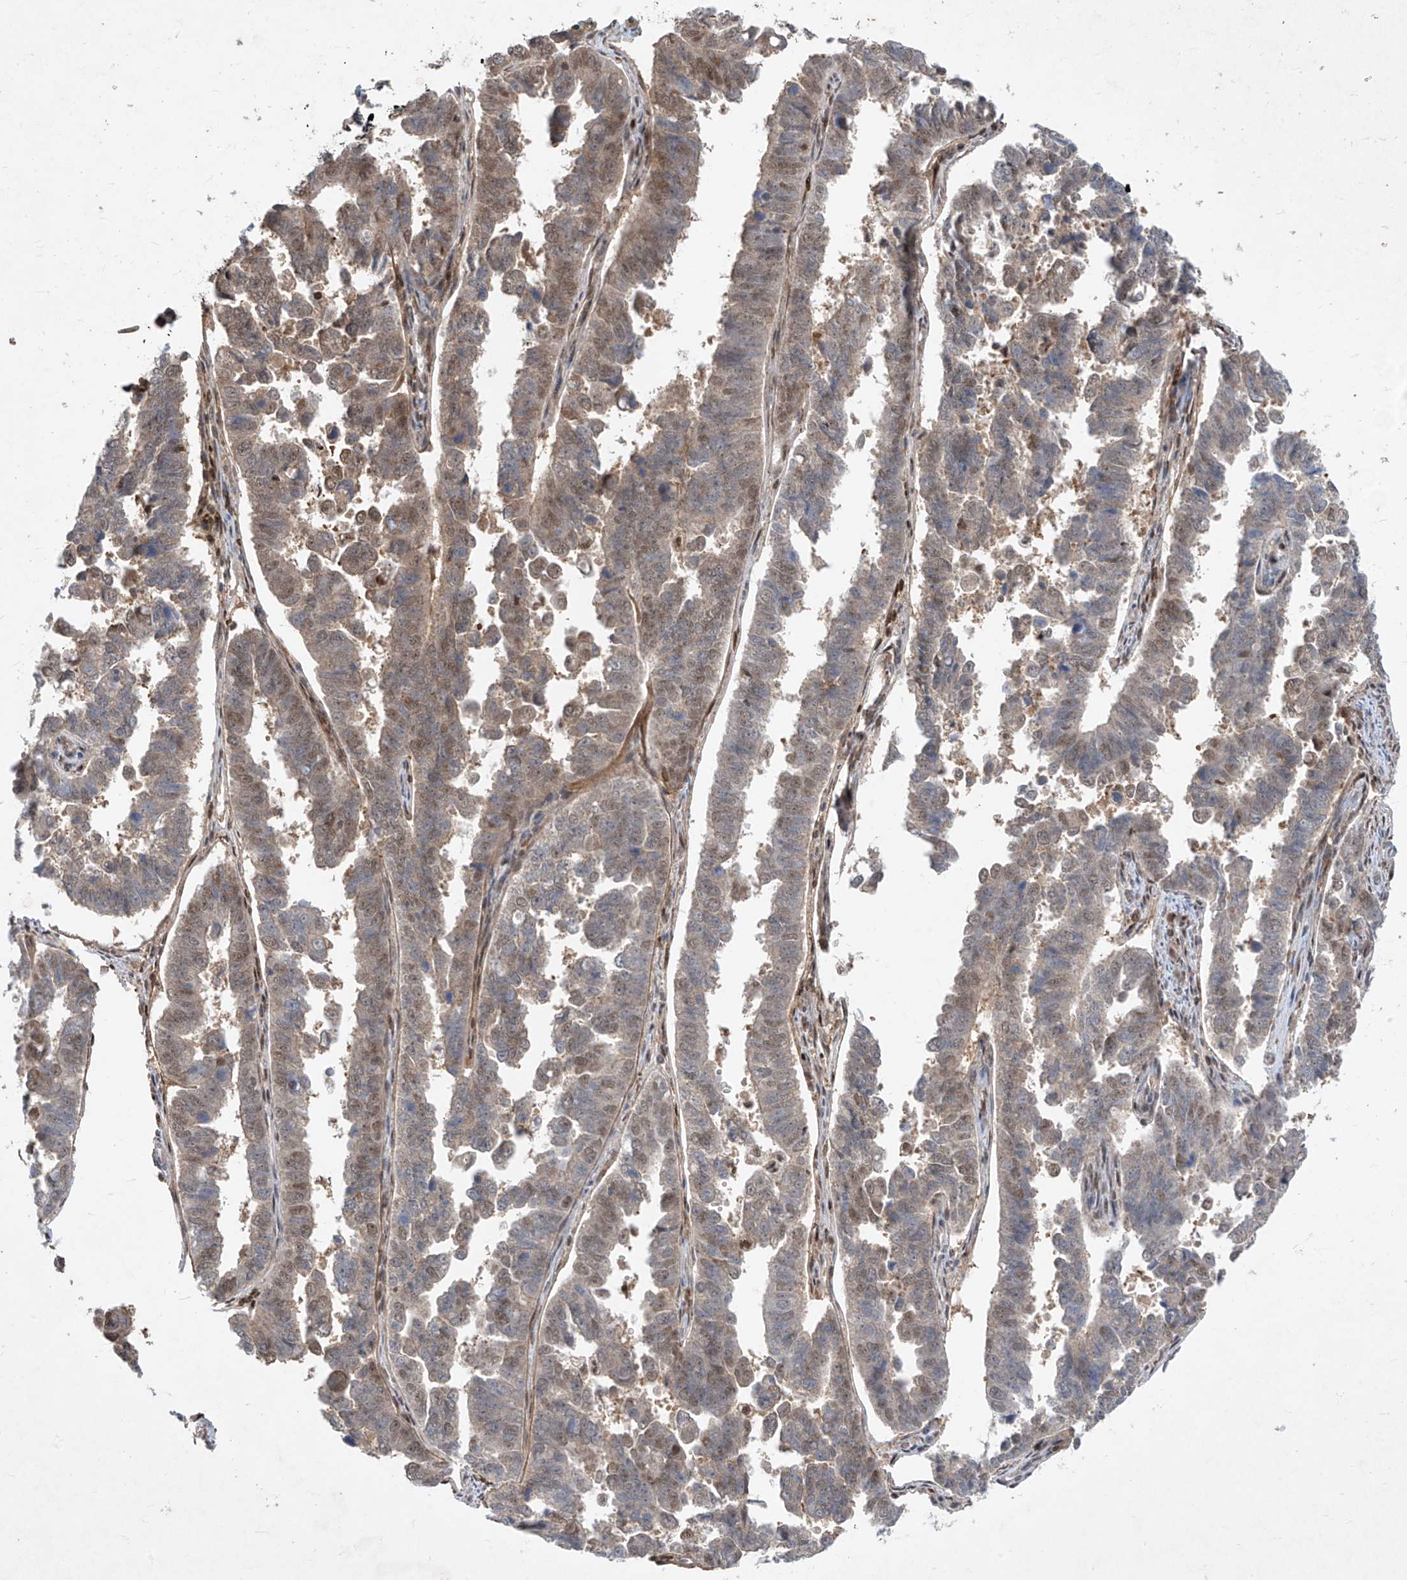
{"staining": {"intensity": "weak", "quantity": "25%-75%", "location": "nuclear"}, "tissue": "endometrial cancer", "cell_type": "Tumor cells", "image_type": "cancer", "snomed": [{"axis": "morphology", "description": "Adenocarcinoma, NOS"}, {"axis": "topography", "description": "Endometrium"}], "caption": "IHC (DAB) staining of human endometrial cancer shows weak nuclear protein staining in about 25%-75% of tumor cells.", "gene": "ZNF358", "patient": {"sex": "female", "age": 75}}